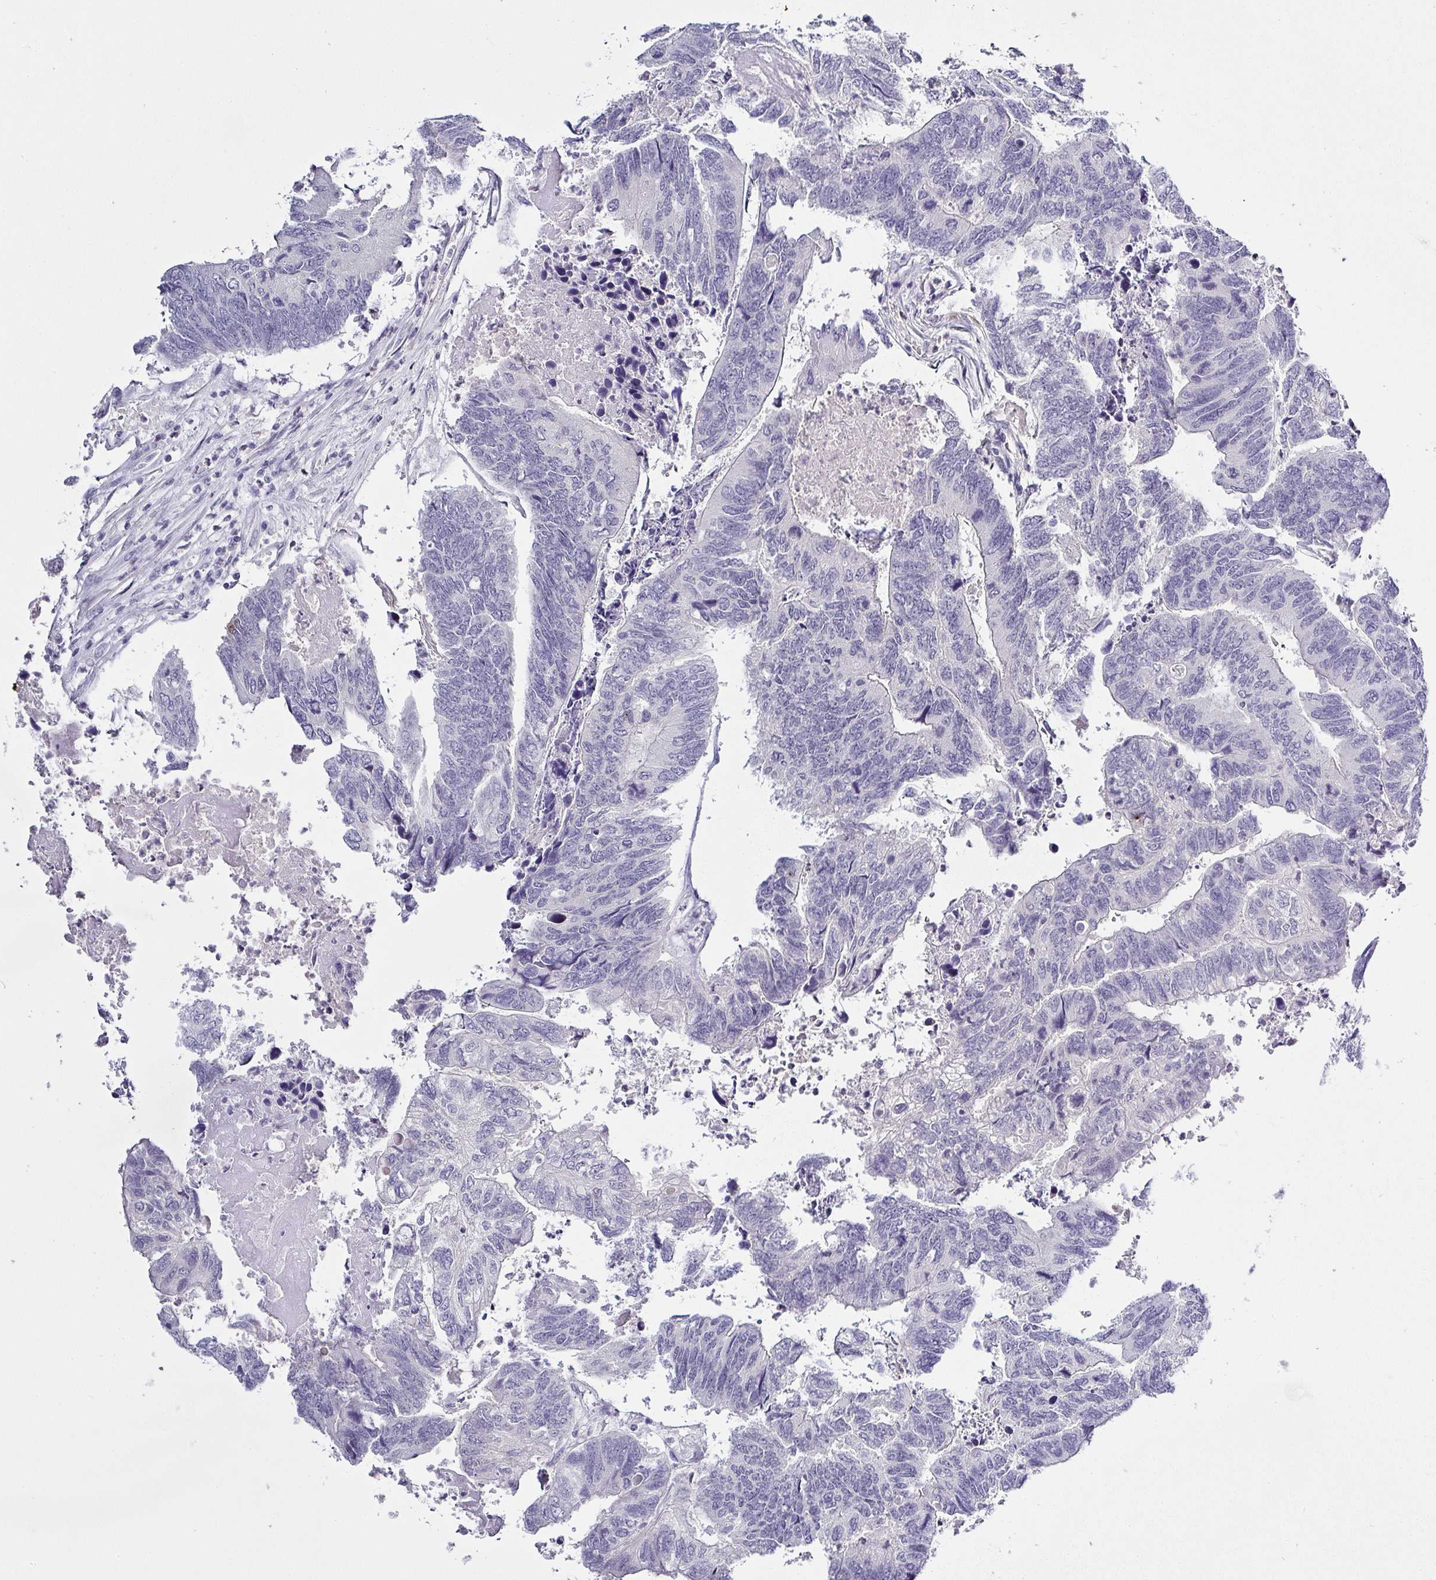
{"staining": {"intensity": "negative", "quantity": "none", "location": "none"}, "tissue": "colorectal cancer", "cell_type": "Tumor cells", "image_type": "cancer", "snomed": [{"axis": "morphology", "description": "Adenocarcinoma, NOS"}, {"axis": "topography", "description": "Colon"}], "caption": "Immunohistochemistry of human colorectal cancer (adenocarcinoma) displays no expression in tumor cells. The staining is performed using DAB (3,3'-diaminobenzidine) brown chromogen with nuclei counter-stained in using hematoxylin.", "gene": "SERPINB3", "patient": {"sex": "female", "age": 67}}